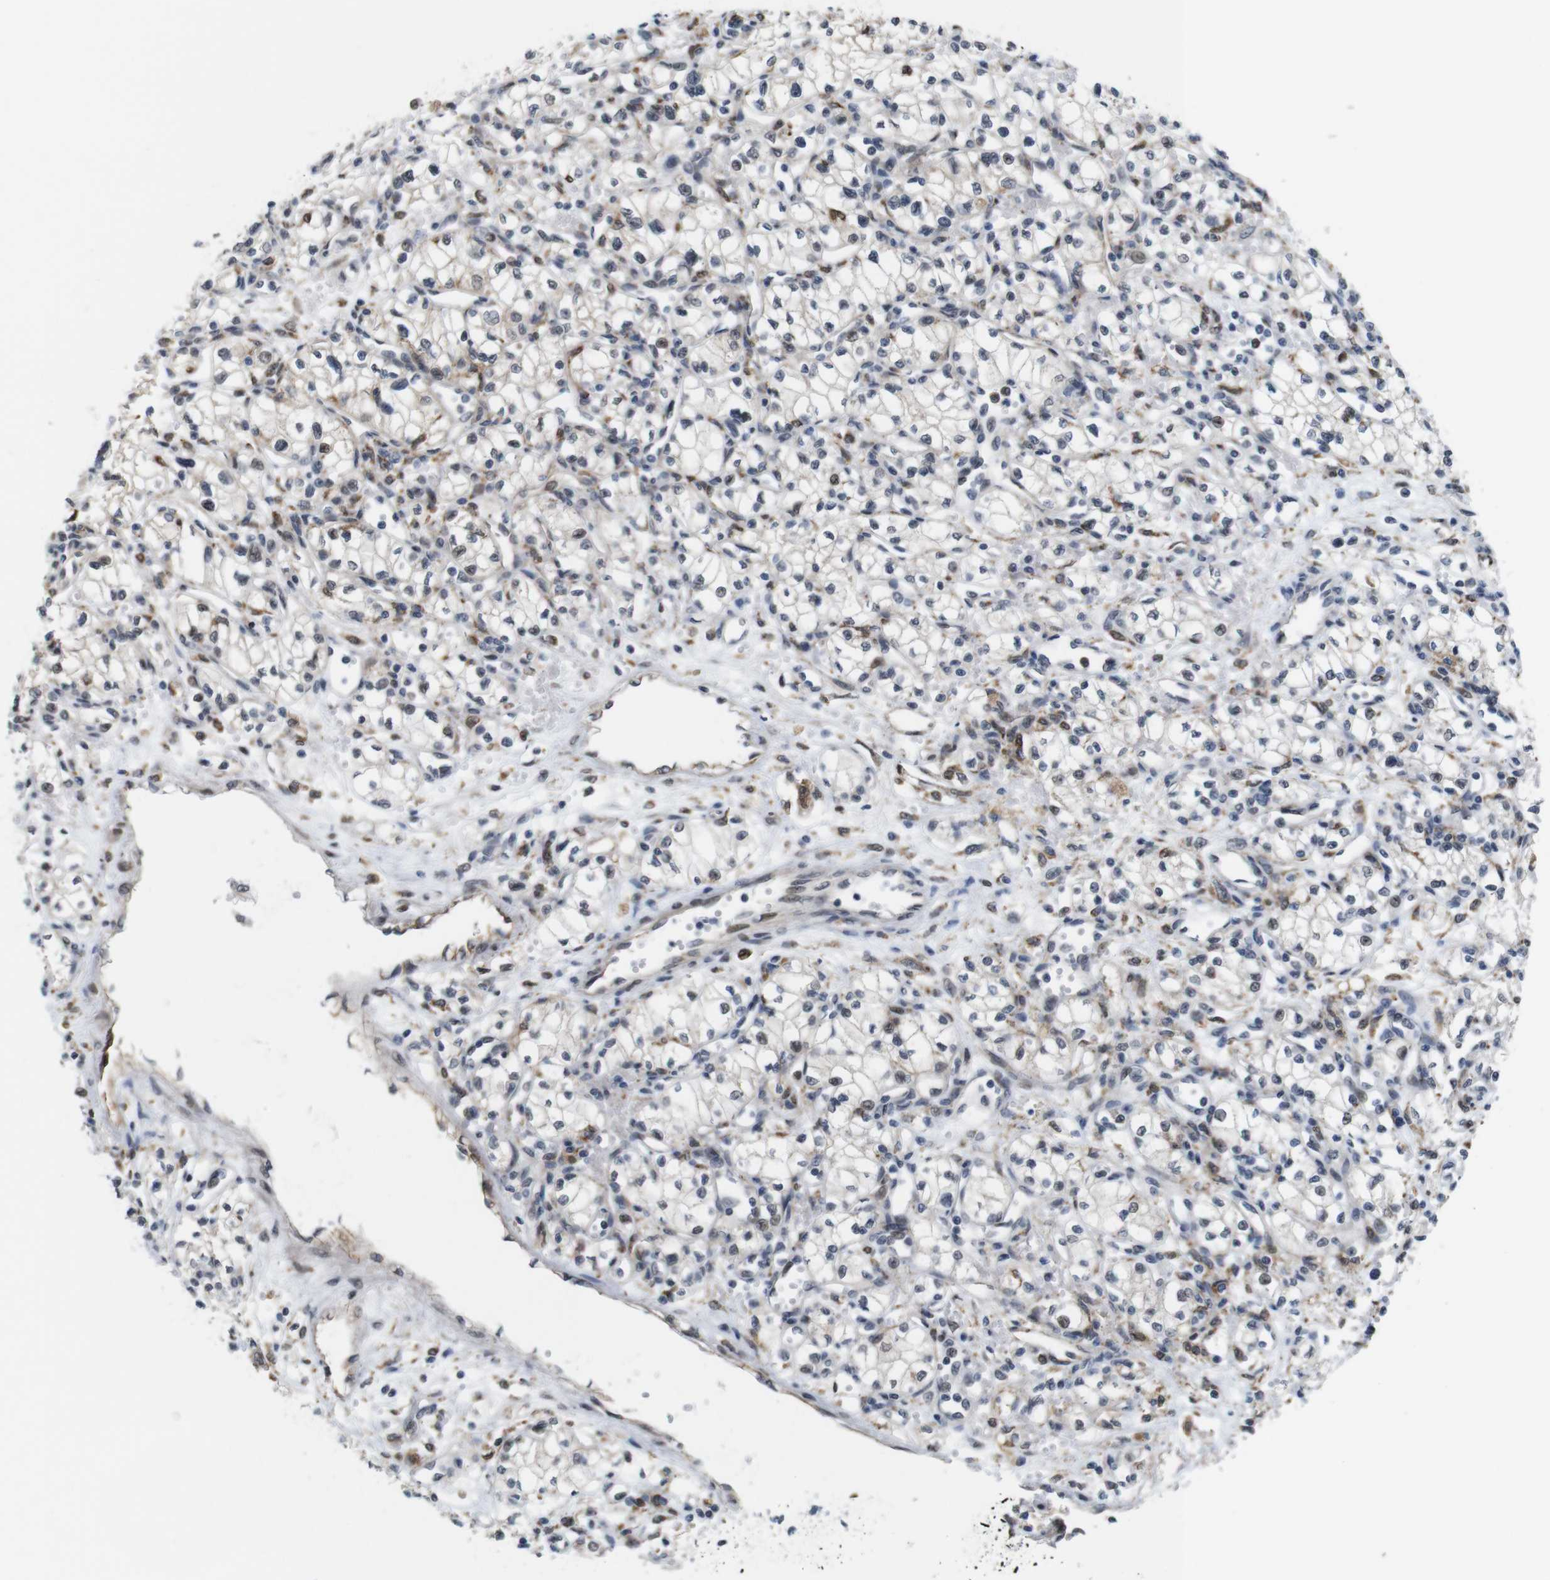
{"staining": {"intensity": "weak", "quantity": ">75%", "location": "cytoplasmic/membranous,nuclear"}, "tissue": "renal cancer", "cell_type": "Tumor cells", "image_type": "cancer", "snomed": [{"axis": "morphology", "description": "Normal tissue, NOS"}, {"axis": "morphology", "description": "Adenocarcinoma, NOS"}, {"axis": "topography", "description": "Kidney"}], "caption": "Renal cancer (adenocarcinoma) stained with DAB immunohistochemistry (IHC) displays low levels of weak cytoplasmic/membranous and nuclear expression in approximately >75% of tumor cells. (brown staining indicates protein expression, while blue staining denotes nuclei).", "gene": "PNMA8A", "patient": {"sex": "male", "age": 59}}